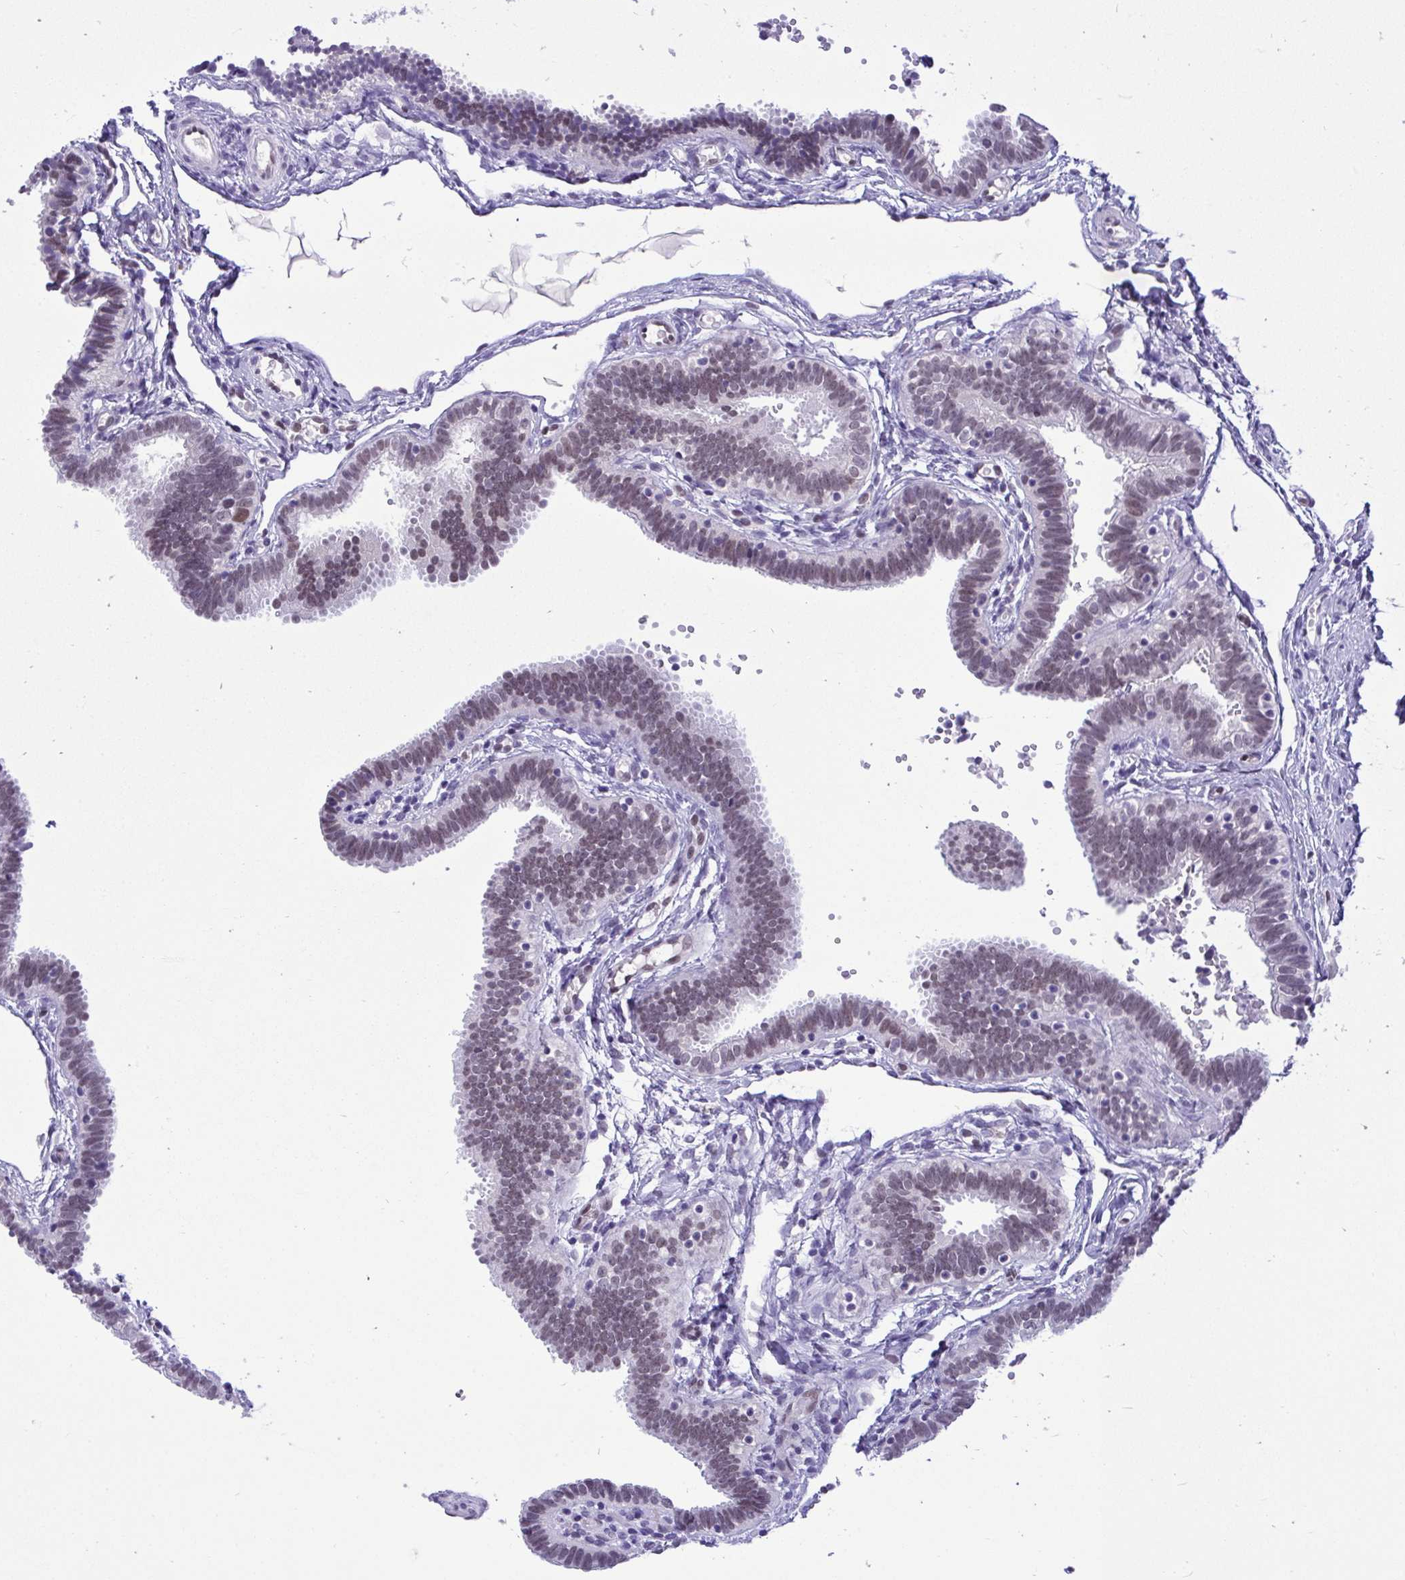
{"staining": {"intensity": "weak", "quantity": "<25%", "location": "nuclear"}, "tissue": "fallopian tube", "cell_type": "Glandular cells", "image_type": "normal", "snomed": [{"axis": "morphology", "description": "Normal tissue, NOS"}, {"axis": "topography", "description": "Fallopian tube"}], "caption": "High magnification brightfield microscopy of unremarkable fallopian tube stained with DAB (3,3'-diaminobenzidine) (brown) and counterstained with hematoxylin (blue): glandular cells show no significant staining.", "gene": "TEAD4", "patient": {"sex": "female", "age": 37}}